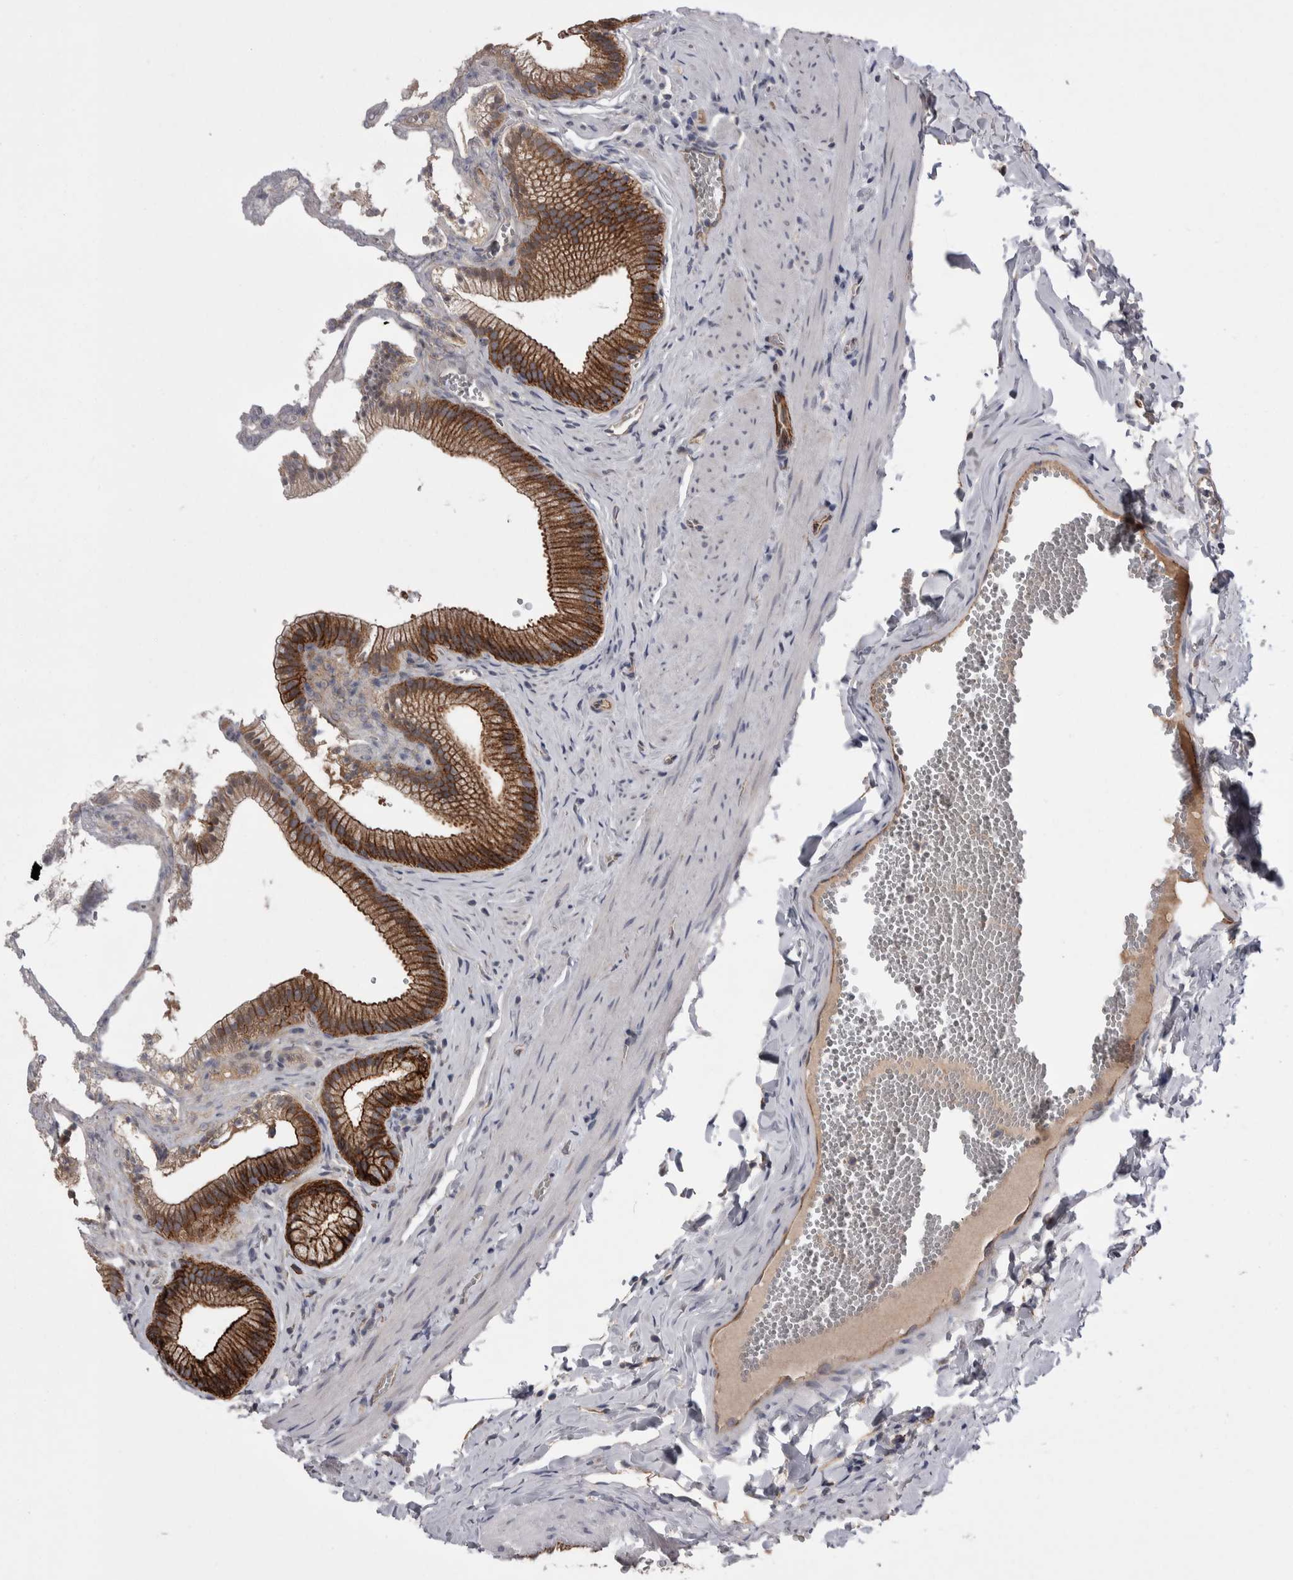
{"staining": {"intensity": "strong", "quantity": ">75%", "location": "cytoplasmic/membranous"}, "tissue": "gallbladder", "cell_type": "Glandular cells", "image_type": "normal", "snomed": [{"axis": "morphology", "description": "Normal tissue, NOS"}, {"axis": "topography", "description": "Gallbladder"}], "caption": "A brown stain highlights strong cytoplasmic/membranous positivity of a protein in glandular cells of normal gallbladder. (brown staining indicates protein expression, while blue staining denotes nuclei).", "gene": "LIMA1", "patient": {"sex": "male", "age": 38}}